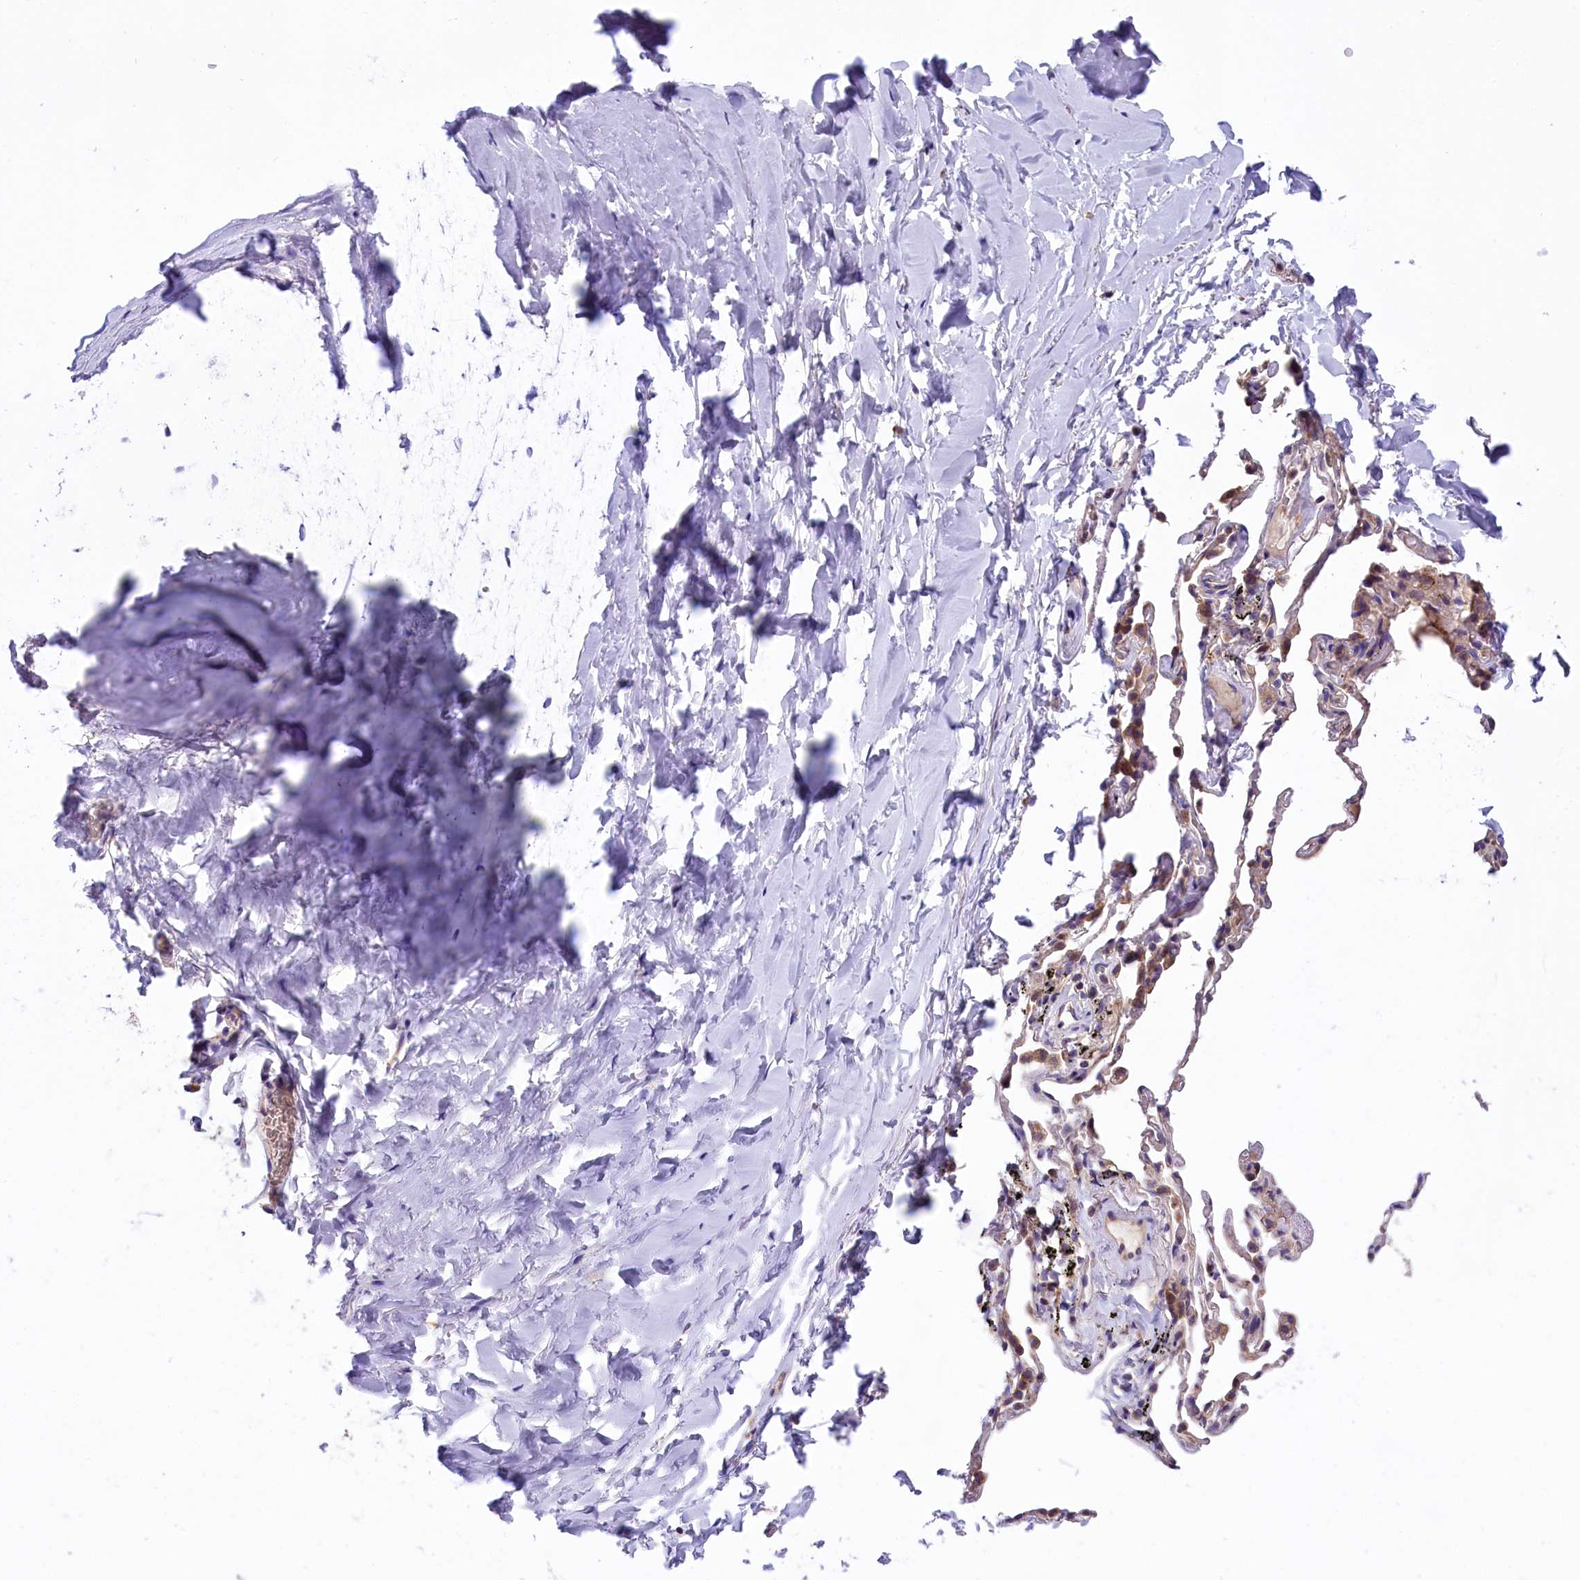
{"staining": {"intensity": "negative", "quantity": "none", "location": "none"}, "tissue": "adipose tissue", "cell_type": "Adipocytes", "image_type": "normal", "snomed": [{"axis": "morphology", "description": "Normal tissue, NOS"}, {"axis": "topography", "description": "Lymph node"}, {"axis": "topography", "description": "Bronchus"}], "caption": "This is a micrograph of immunohistochemistry (IHC) staining of benign adipose tissue, which shows no positivity in adipocytes.", "gene": "DNAJB9", "patient": {"sex": "male", "age": 63}}